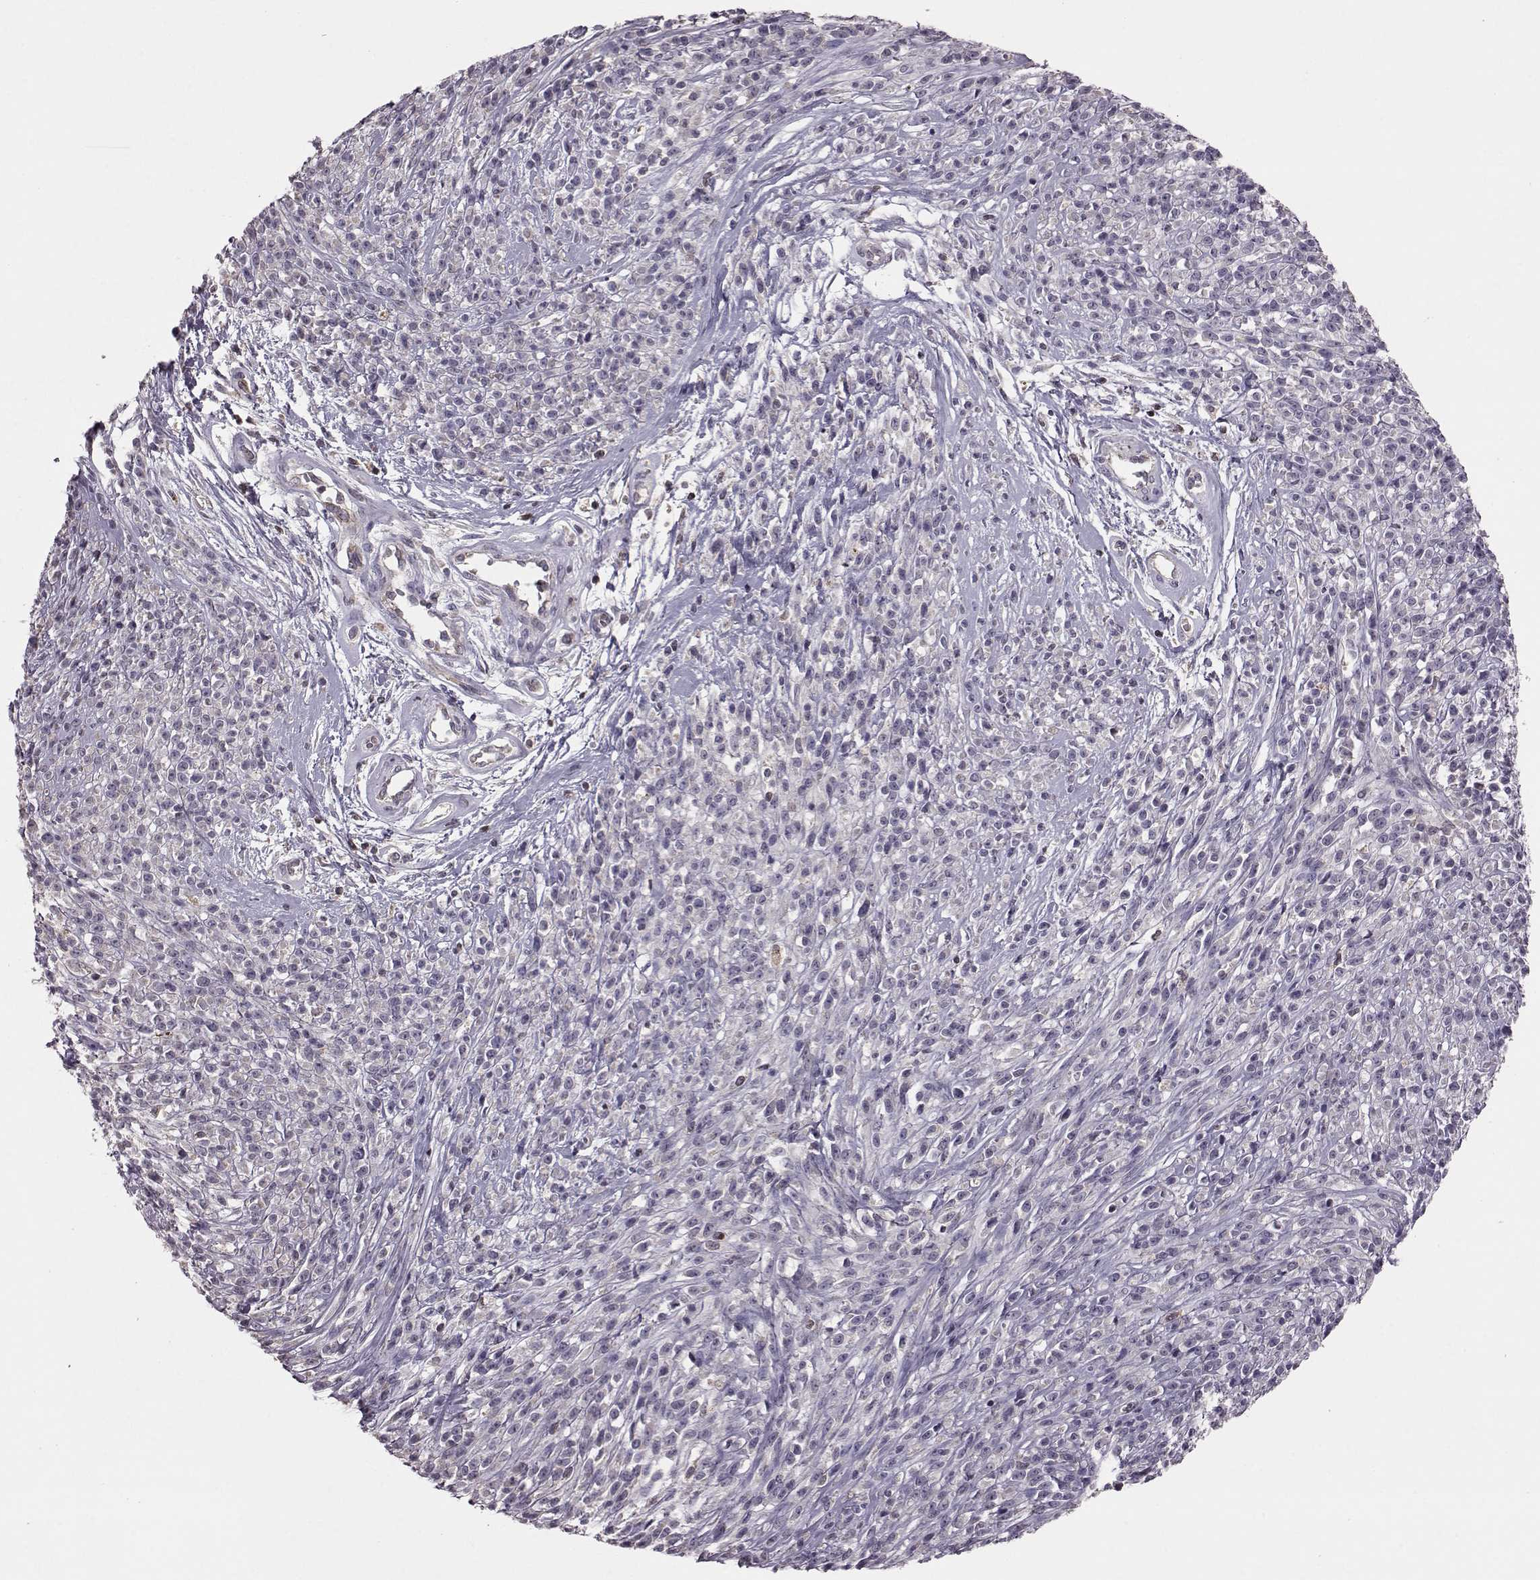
{"staining": {"intensity": "negative", "quantity": "none", "location": "none"}, "tissue": "melanoma", "cell_type": "Tumor cells", "image_type": "cancer", "snomed": [{"axis": "morphology", "description": "Malignant melanoma, NOS"}, {"axis": "topography", "description": "Skin"}, {"axis": "topography", "description": "Skin of trunk"}], "caption": "Immunohistochemistry (IHC) image of malignant melanoma stained for a protein (brown), which demonstrates no expression in tumor cells.", "gene": "CDC42SE1", "patient": {"sex": "male", "age": 74}}